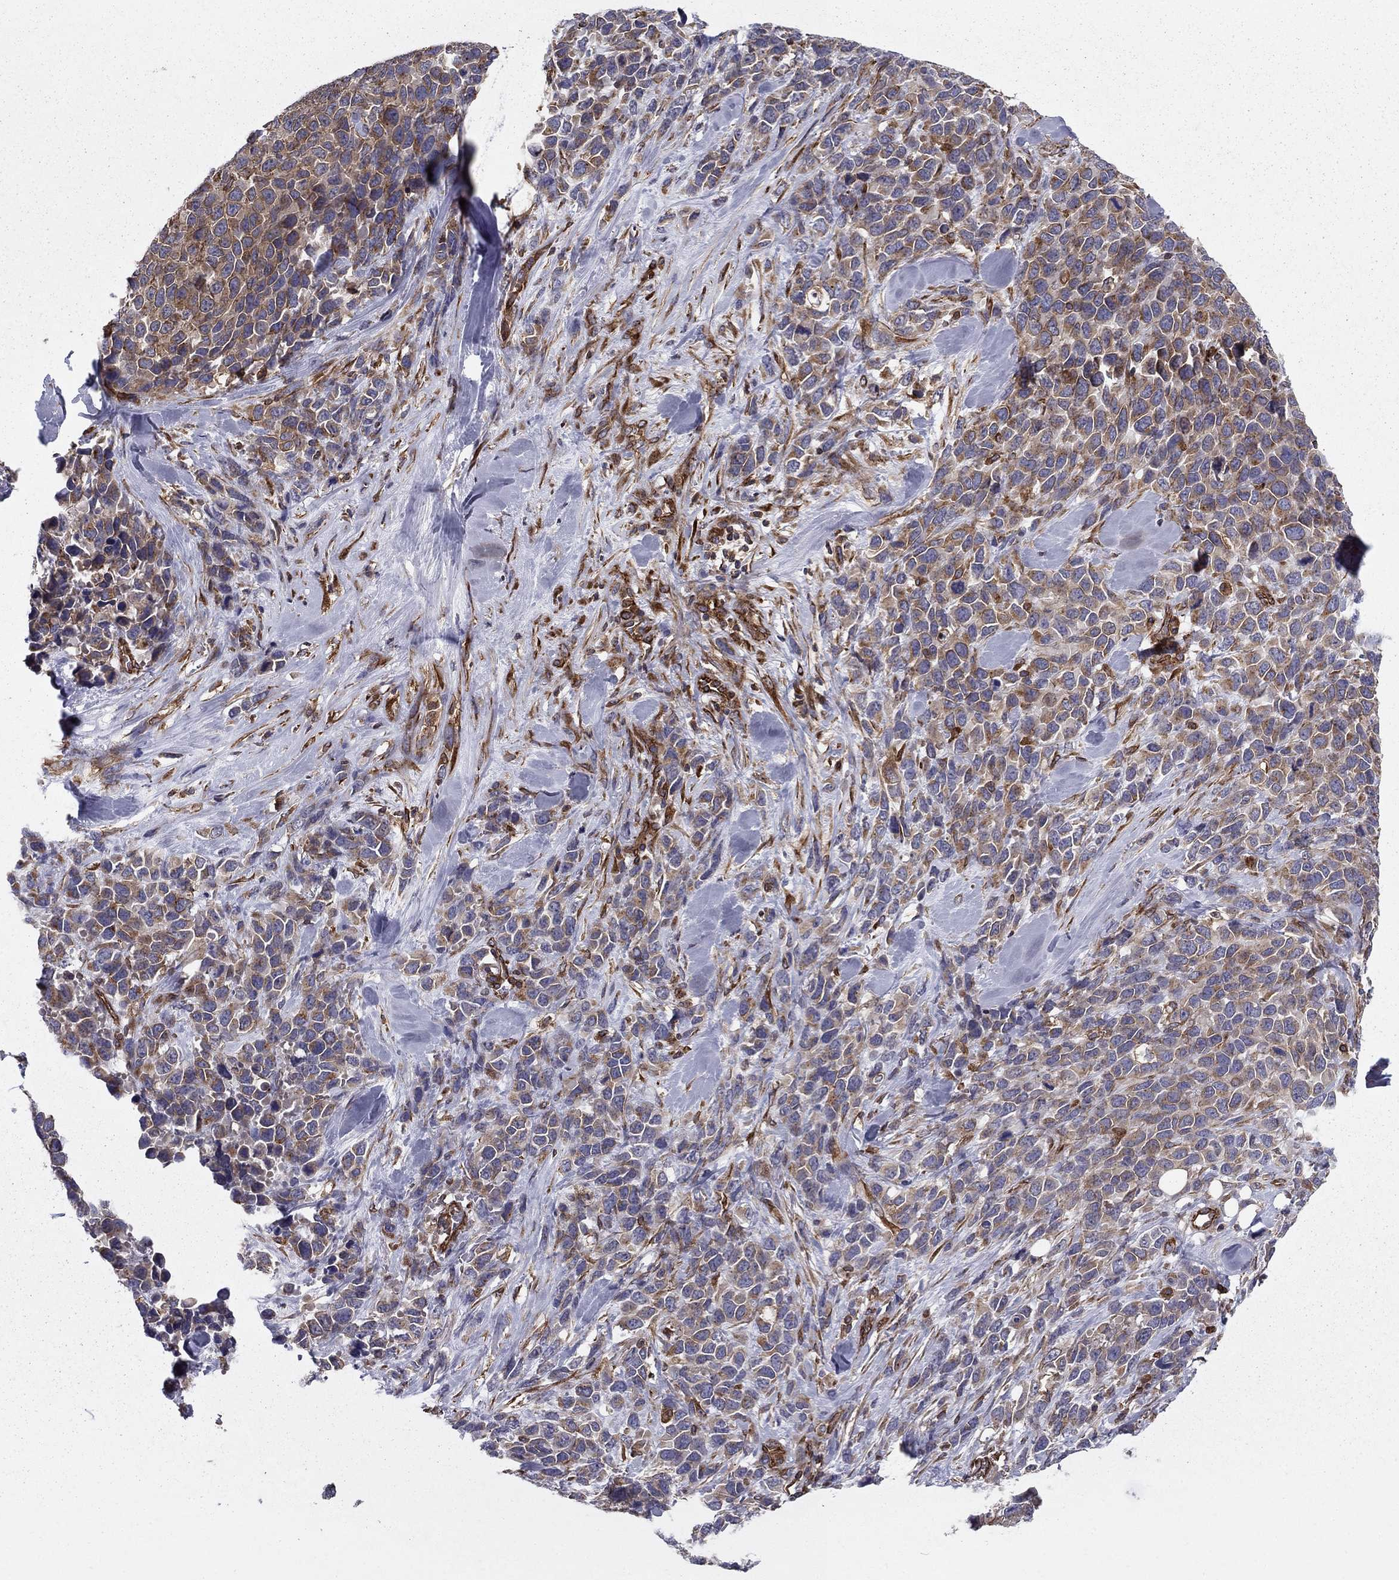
{"staining": {"intensity": "moderate", "quantity": "<25%", "location": "cytoplasmic/membranous"}, "tissue": "melanoma", "cell_type": "Tumor cells", "image_type": "cancer", "snomed": [{"axis": "morphology", "description": "Malignant melanoma, Metastatic site"}, {"axis": "topography", "description": "Skin"}], "caption": "Malignant melanoma (metastatic site) was stained to show a protein in brown. There is low levels of moderate cytoplasmic/membranous positivity in about <25% of tumor cells.", "gene": "SHMT1", "patient": {"sex": "male", "age": 84}}